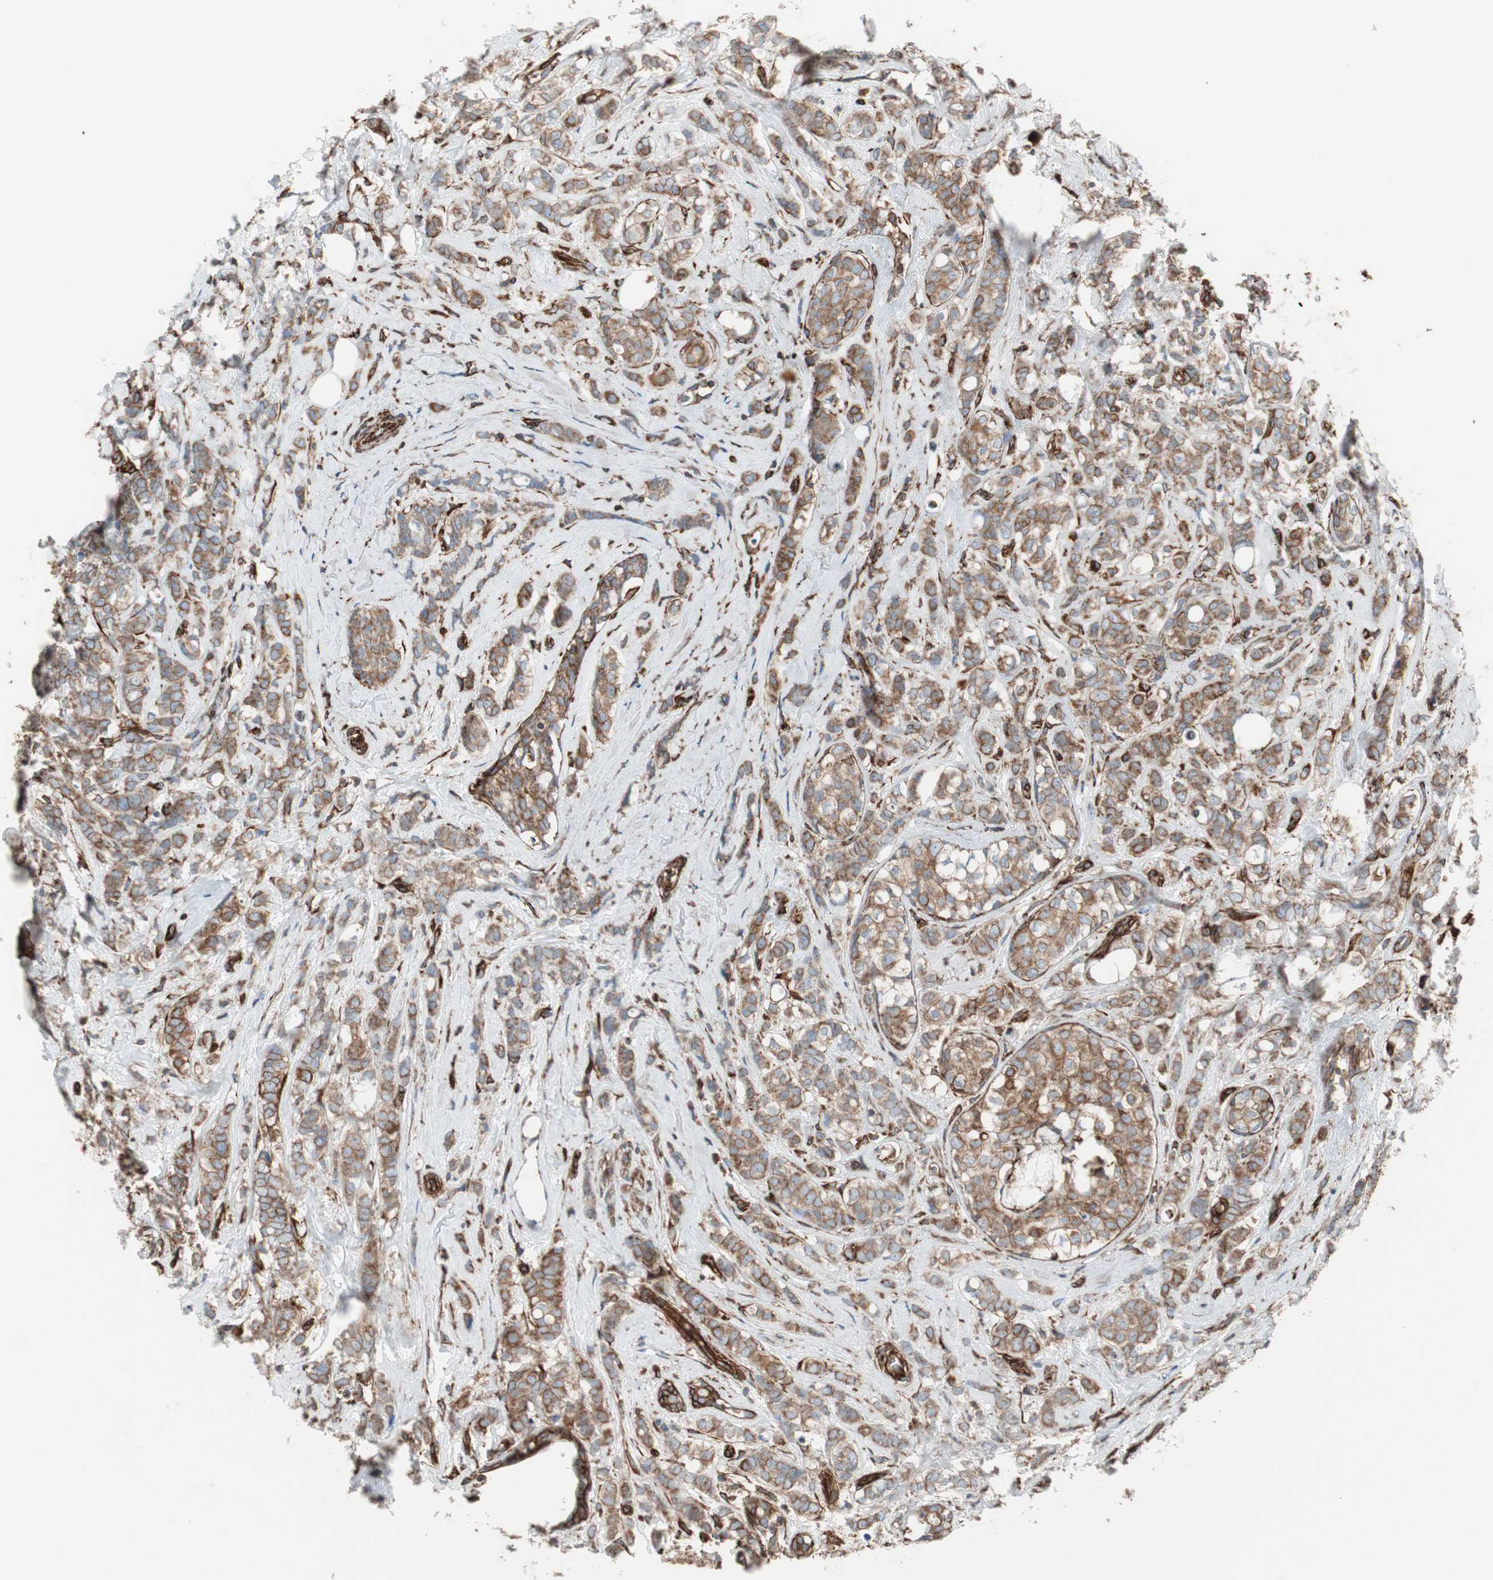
{"staining": {"intensity": "moderate", "quantity": ">75%", "location": "cytoplasmic/membranous"}, "tissue": "breast cancer", "cell_type": "Tumor cells", "image_type": "cancer", "snomed": [{"axis": "morphology", "description": "Lobular carcinoma"}, {"axis": "topography", "description": "Breast"}], "caption": "The histopathology image reveals a brown stain indicating the presence of a protein in the cytoplasmic/membranous of tumor cells in lobular carcinoma (breast).", "gene": "TCTA", "patient": {"sex": "female", "age": 60}}